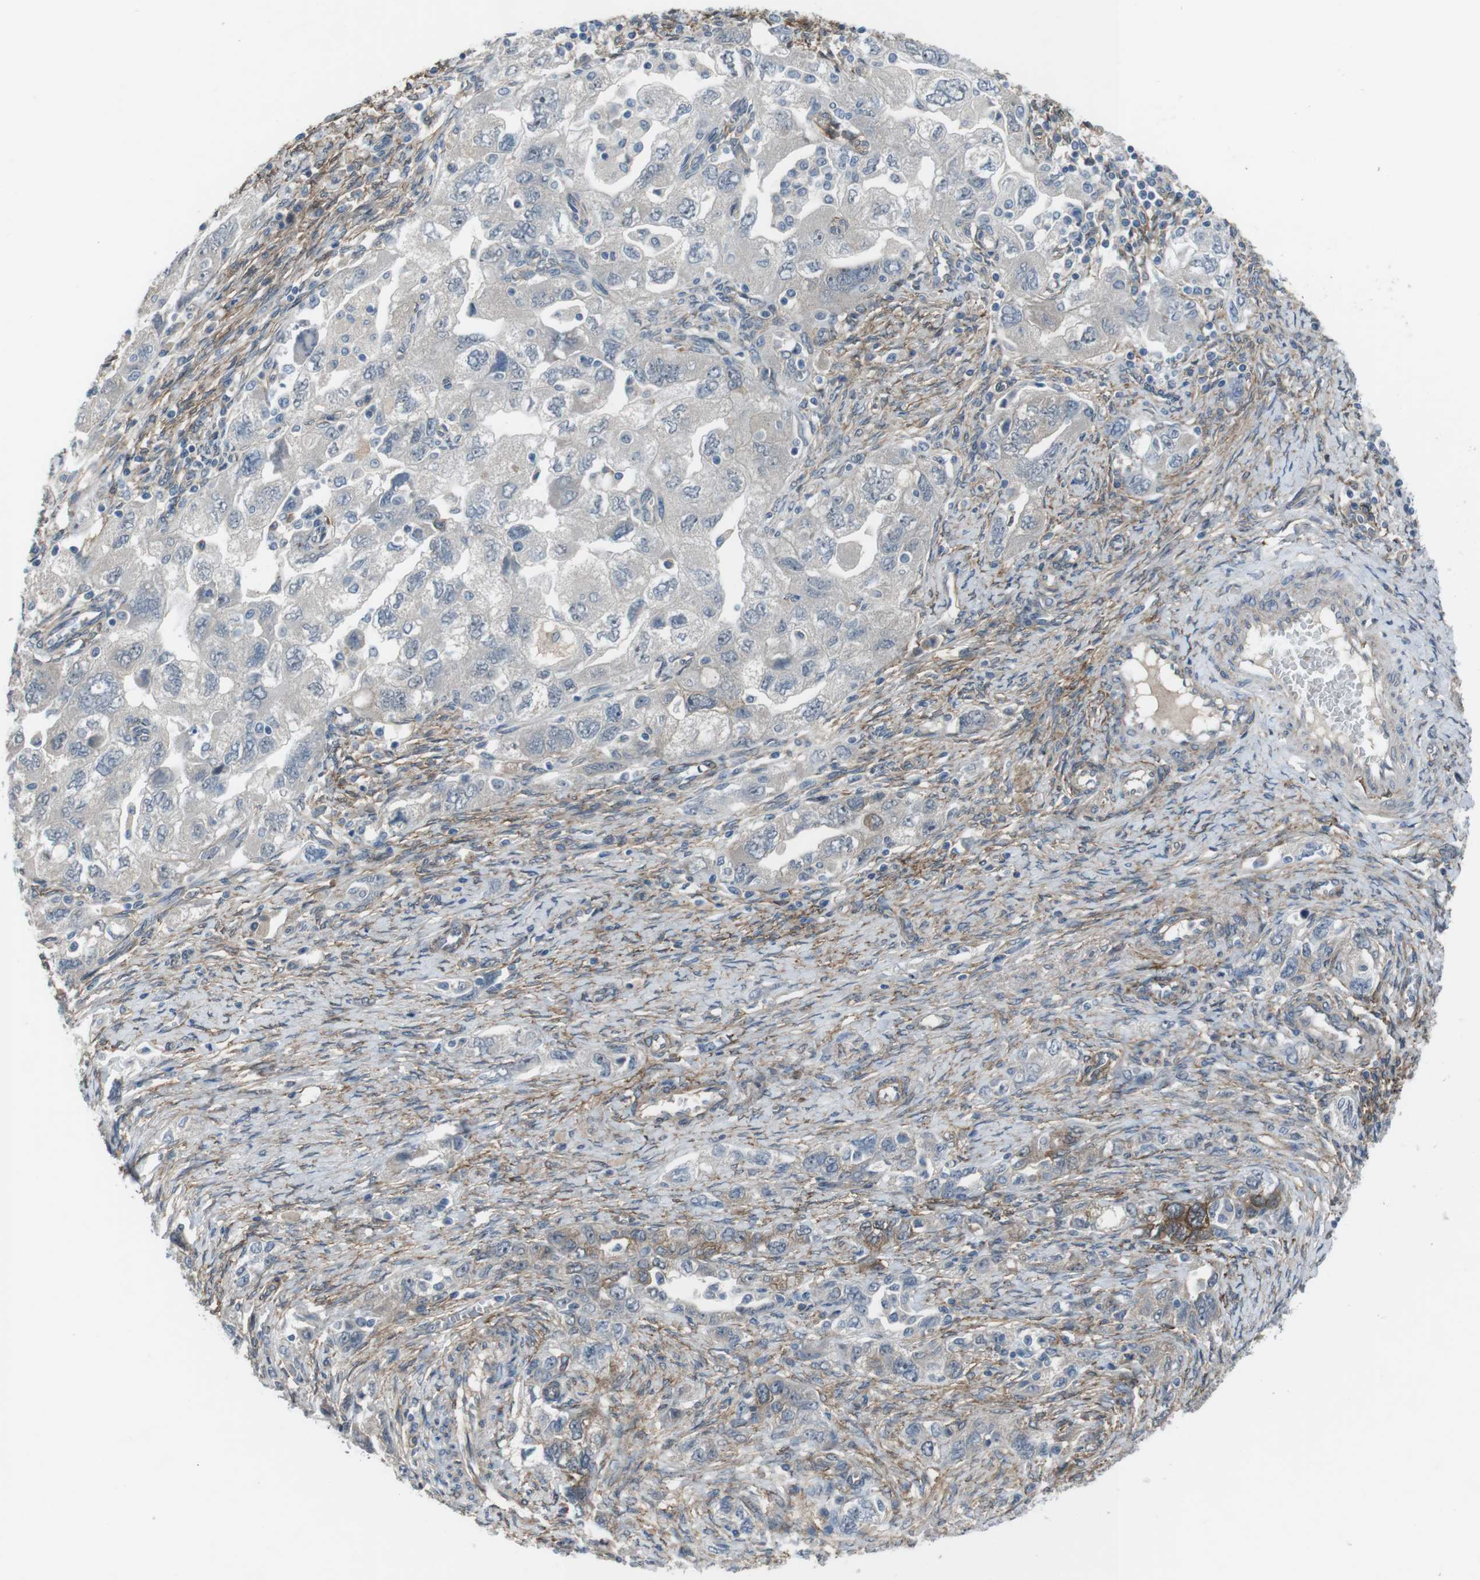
{"staining": {"intensity": "weak", "quantity": "<25%", "location": "cytoplasmic/membranous"}, "tissue": "ovarian cancer", "cell_type": "Tumor cells", "image_type": "cancer", "snomed": [{"axis": "morphology", "description": "Carcinoma, NOS"}, {"axis": "morphology", "description": "Cystadenocarcinoma, serous, NOS"}, {"axis": "topography", "description": "Ovary"}], "caption": "Human ovarian serous cystadenocarcinoma stained for a protein using immunohistochemistry (IHC) shows no staining in tumor cells.", "gene": "ANK2", "patient": {"sex": "female", "age": 69}}